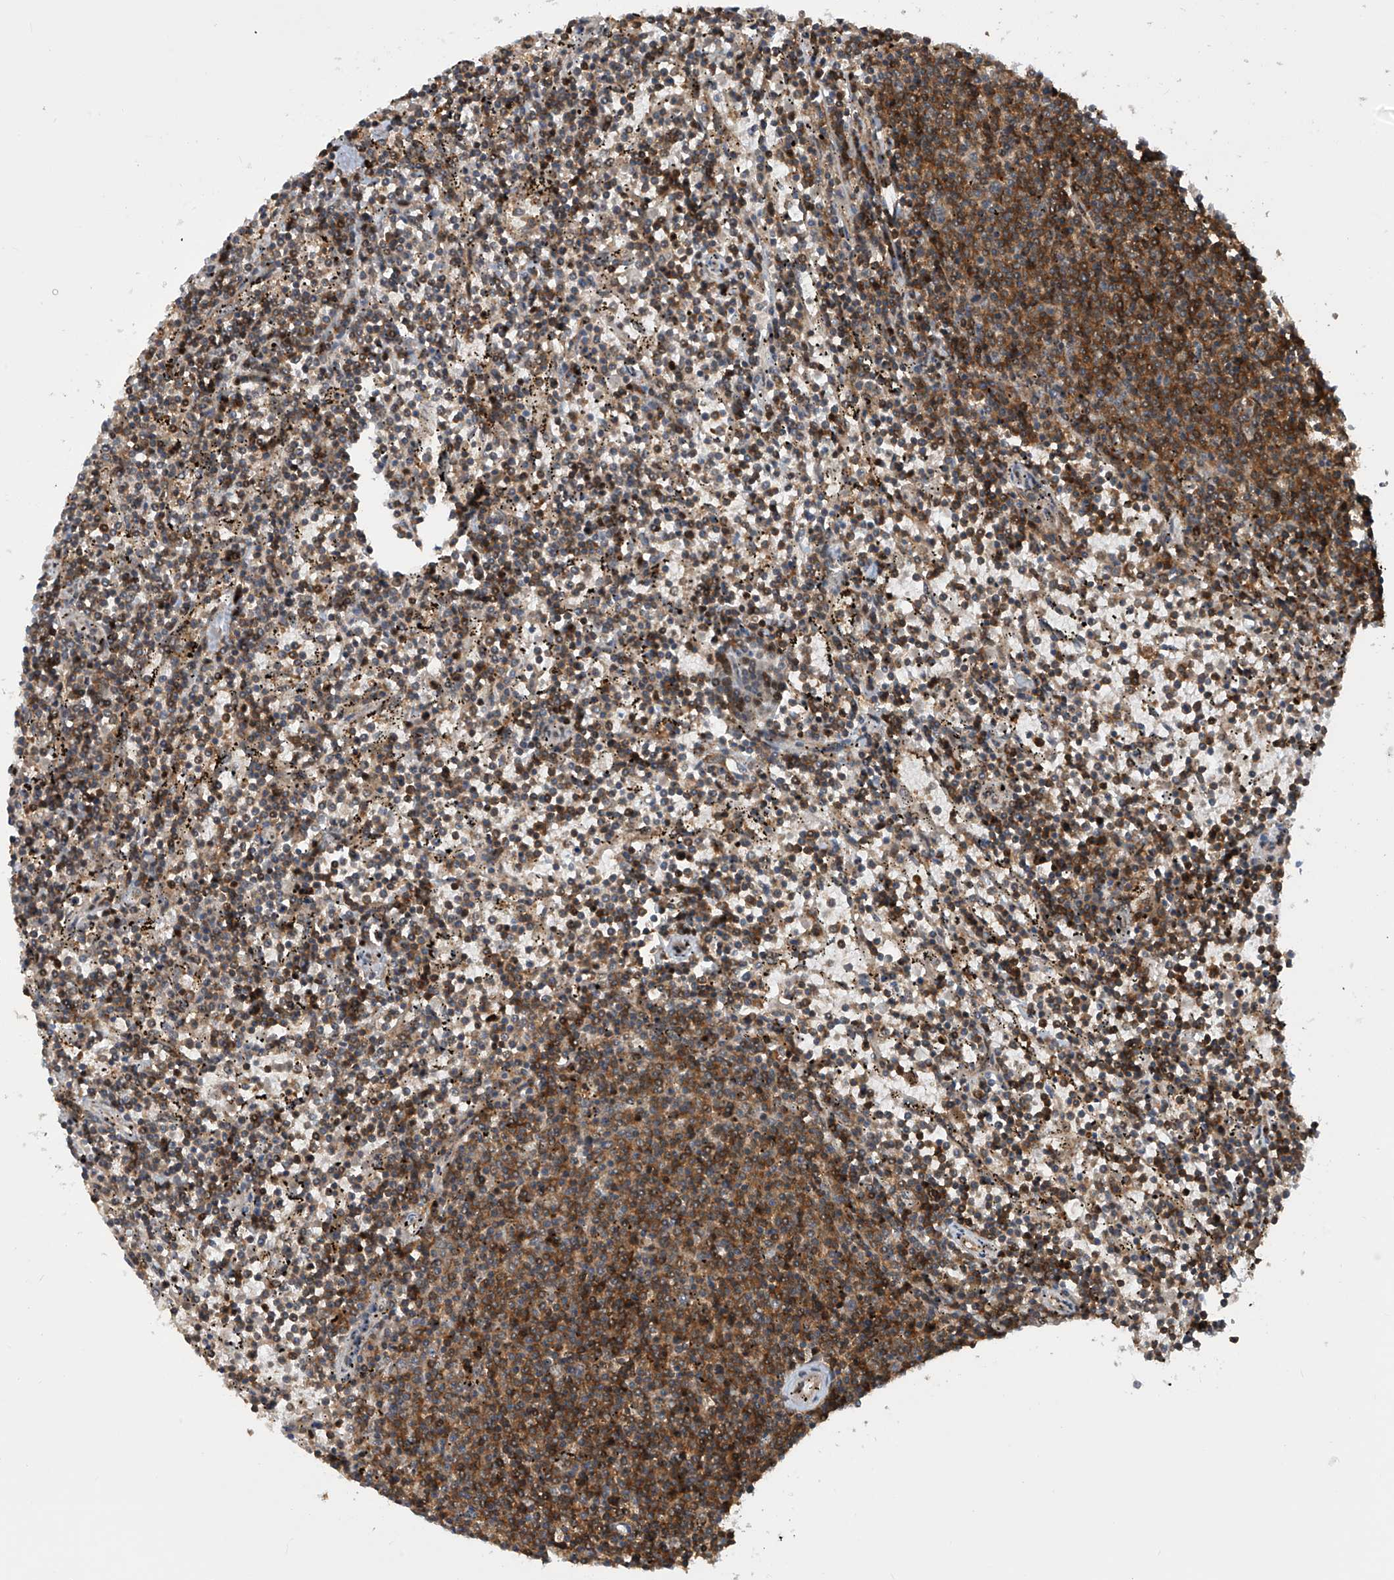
{"staining": {"intensity": "moderate", "quantity": ">75%", "location": "cytoplasmic/membranous"}, "tissue": "lymphoma", "cell_type": "Tumor cells", "image_type": "cancer", "snomed": [{"axis": "morphology", "description": "Malignant lymphoma, non-Hodgkin's type, Low grade"}, {"axis": "topography", "description": "Spleen"}], "caption": "A brown stain highlights moderate cytoplasmic/membranous staining of a protein in human lymphoma tumor cells.", "gene": "LAGE3", "patient": {"sex": "female", "age": 50}}